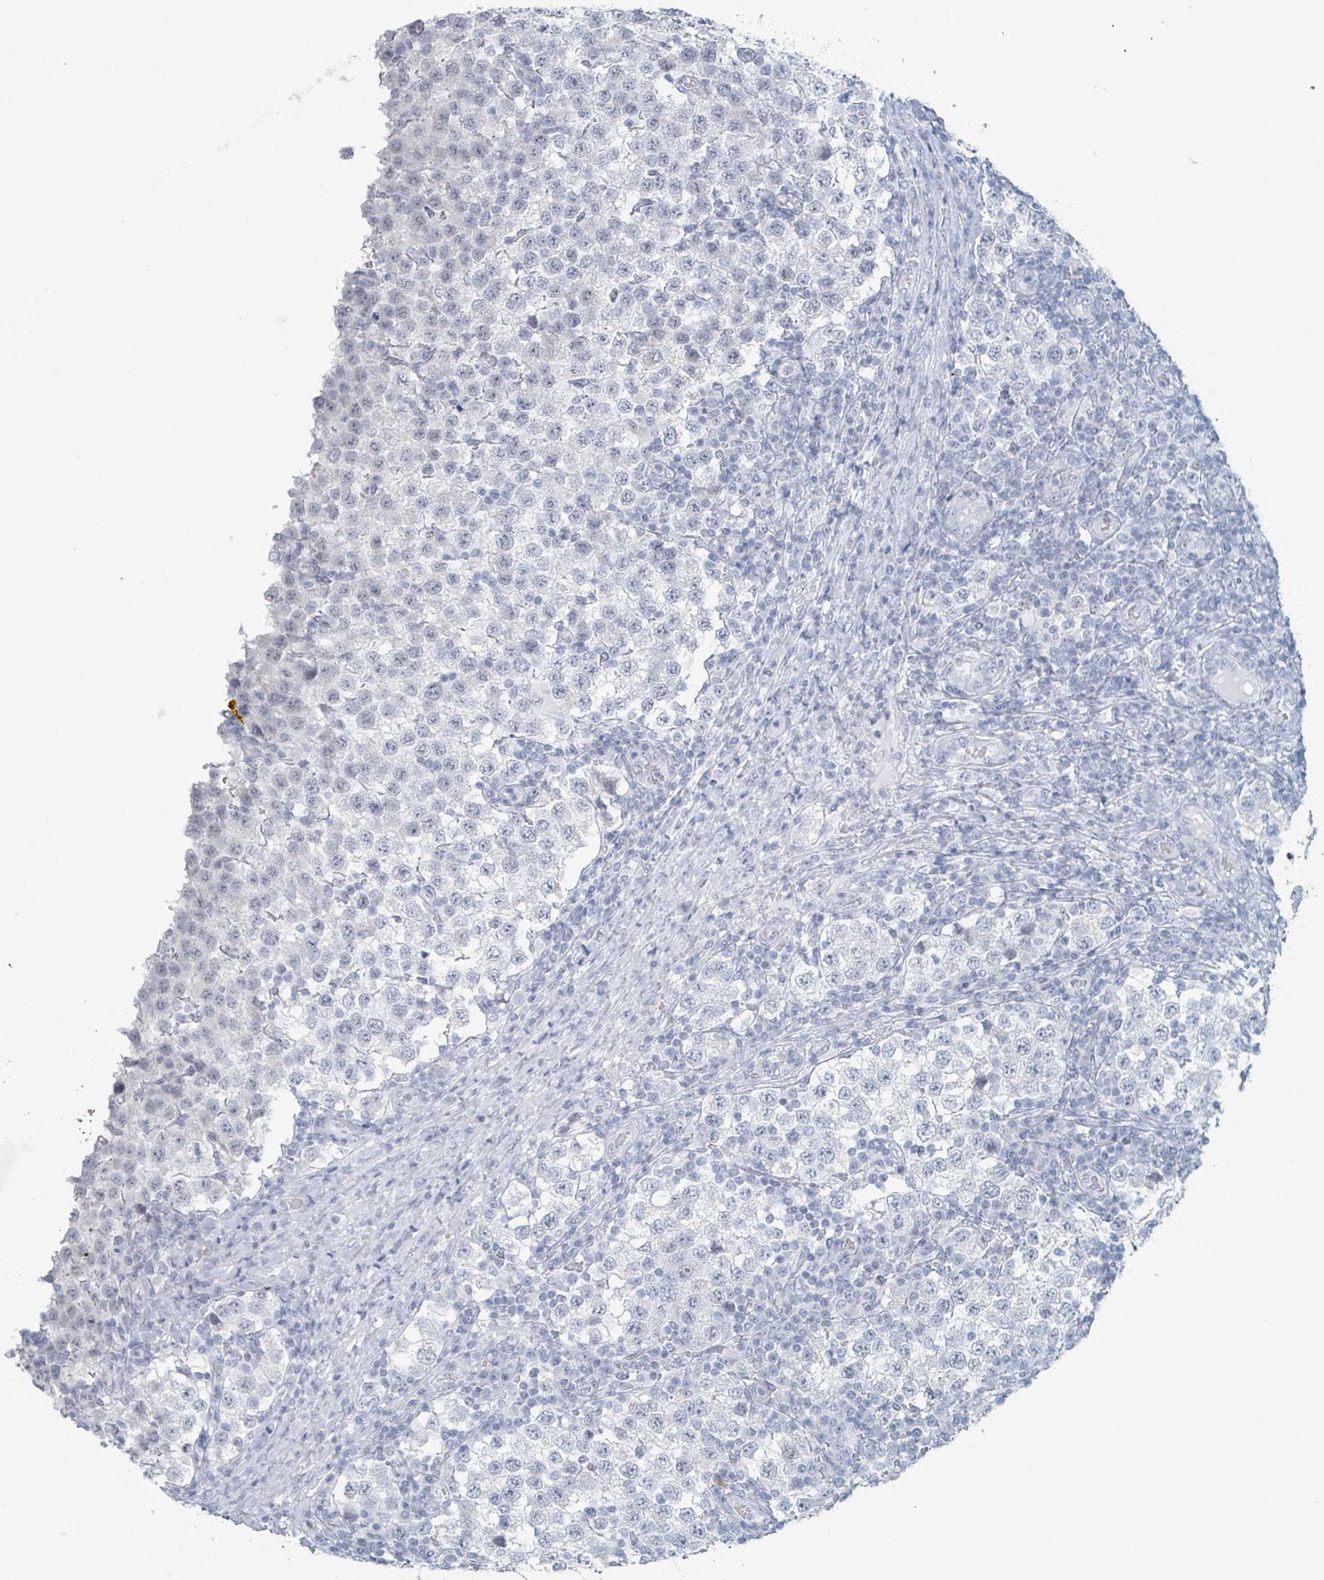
{"staining": {"intensity": "negative", "quantity": "none", "location": "none"}, "tissue": "testis cancer", "cell_type": "Tumor cells", "image_type": "cancer", "snomed": [{"axis": "morphology", "description": "Seminoma, NOS"}, {"axis": "topography", "description": "Testis"}], "caption": "Immunohistochemistry (IHC) micrograph of human testis seminoma stained for a protein (brown), which displays no positivity in tumor cells.", "gene": "GPR15LG", "patient": {"sex": "male", "age": 34}}